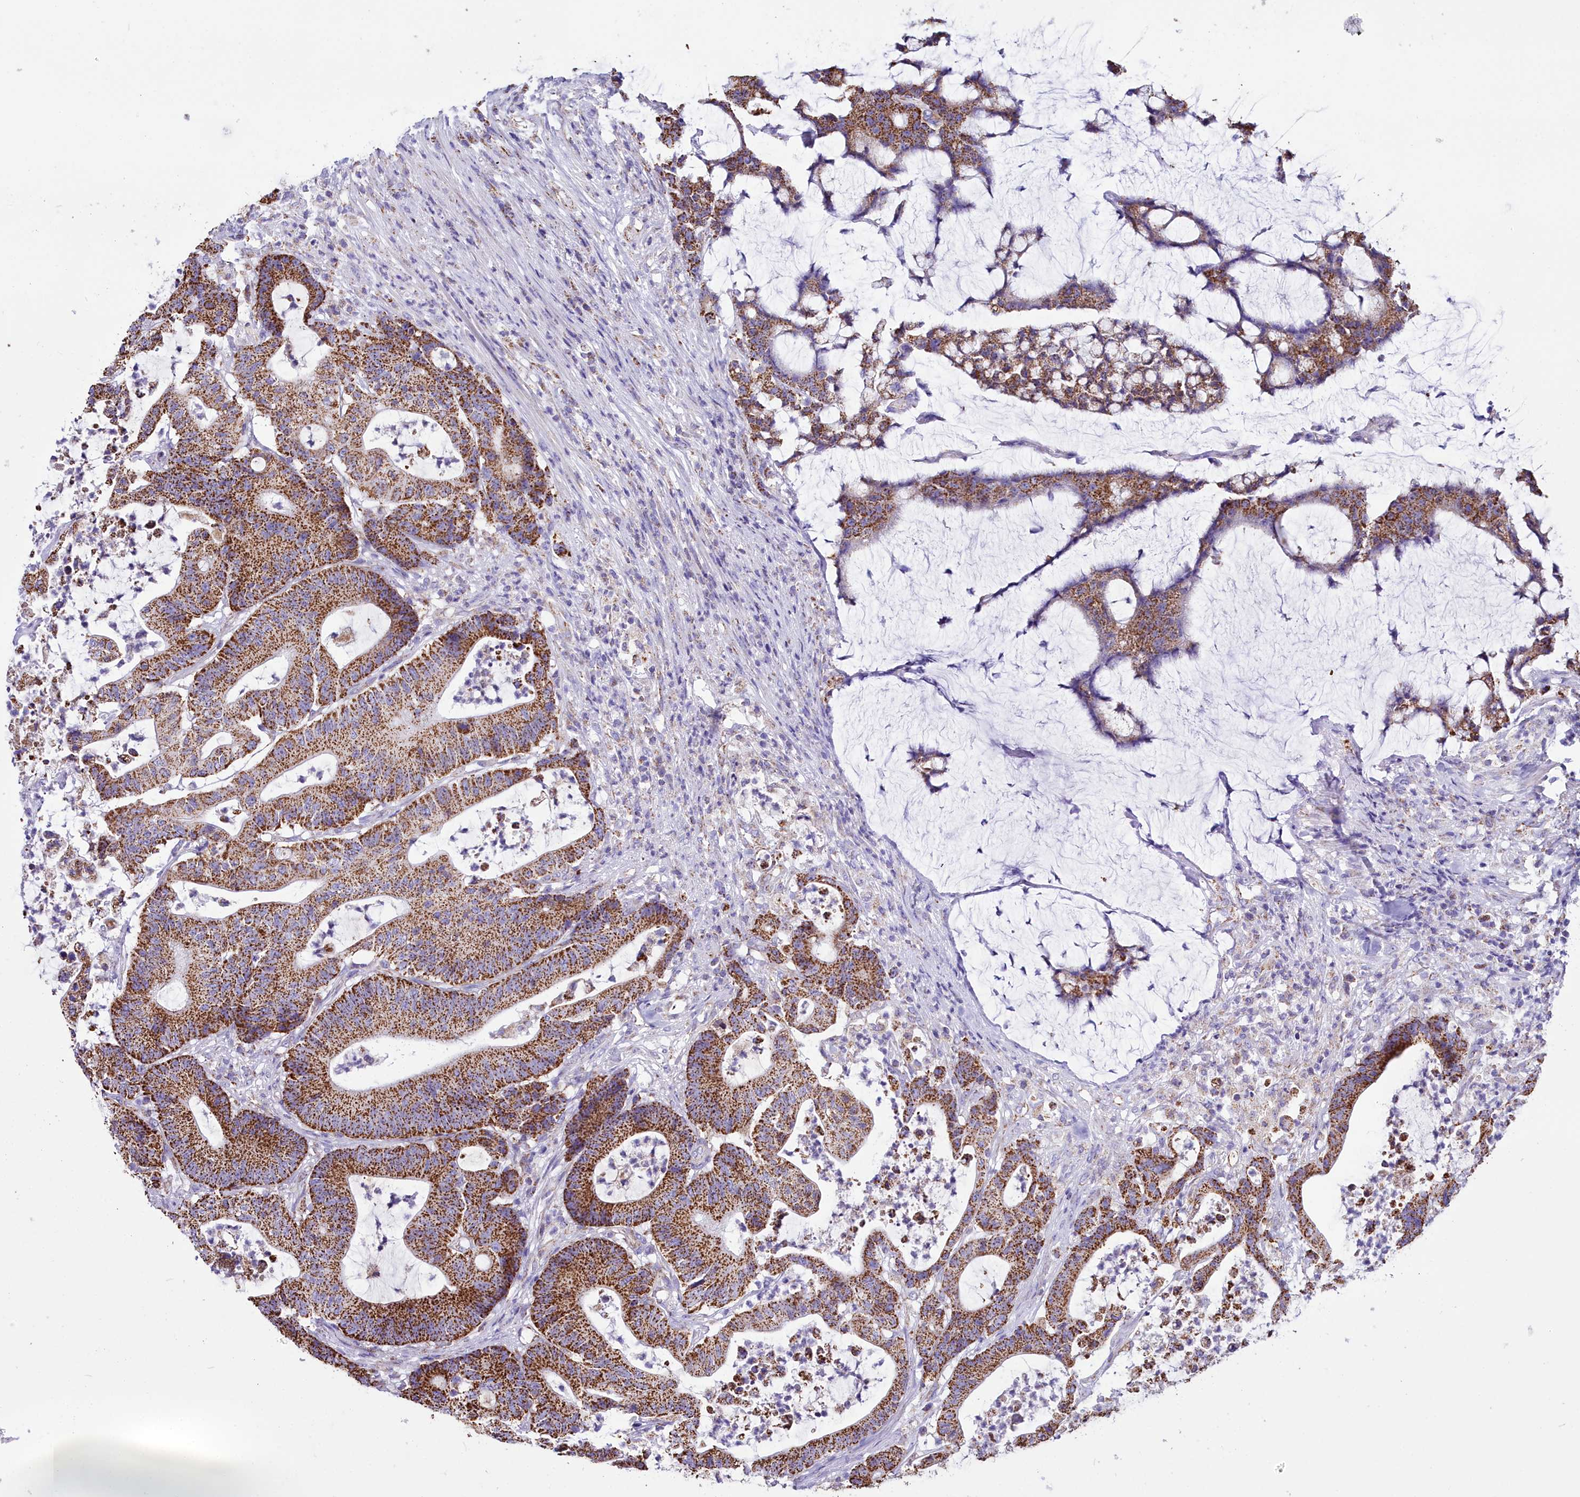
{"staining": {"intensity": "strong", "quantity": ">75%", "location": "cytoplasmic/membranous"}, "tissue": "colorectal cancer", "cell_type": "Tumor cells", "image_type": "cancer", "snomed": [{"axis": "morphology", "description": "Adenocarcinoma, NOS"}, {"axis": "topography", "description": "Colon"}], "caption": "DAB immunohistochemical staining of human adenocarcinoma (colorectal) demonstrates strong cytoplasmic/membranous protein positivity in approximately >75% of tumor cells.", "gene": "WDFY3", "patient": {"sex": "female", "age": 84}}